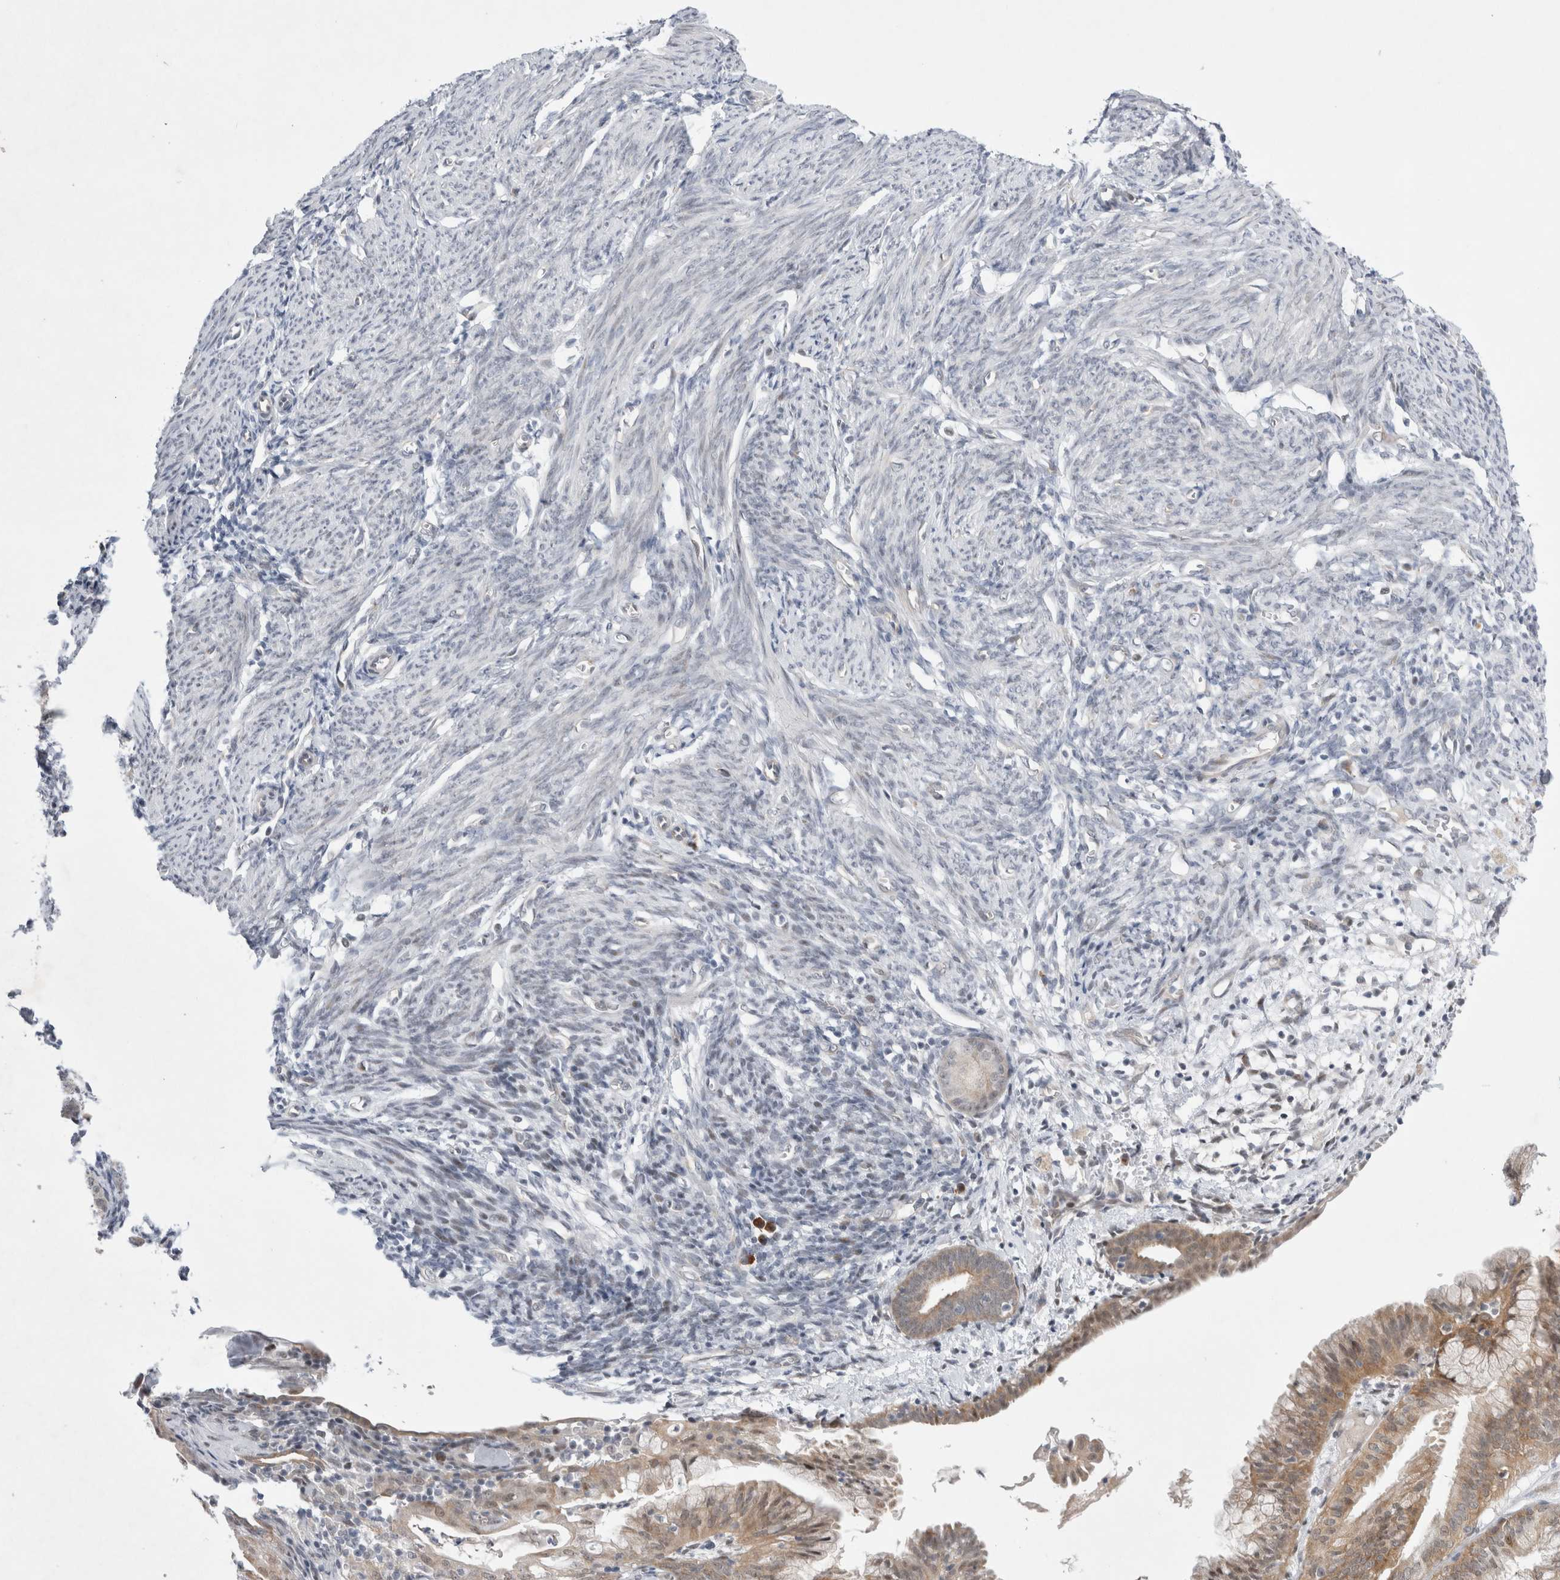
{"staining": {"intensity": "negative", "quantity": "none", "location": "none"}, "tissue": "endometrium", "cell_type": "Cells in endometrial stroma", "image_type": "normal", "snomed": [{"axis": "morphology", "description": "Normal tissue, NOS"}, {"axis": "morphology", "description": "Adenocarcinoma, NOS"}, {"axis": "topography", "description": "Endometrium"}], "caption": "An IHC image of benign endometrium is shown. There is no staining in cells in endometrial stroma of endometrium.", "gene": "WIPF2", "patient": {"sex": "female", "age": 57}}